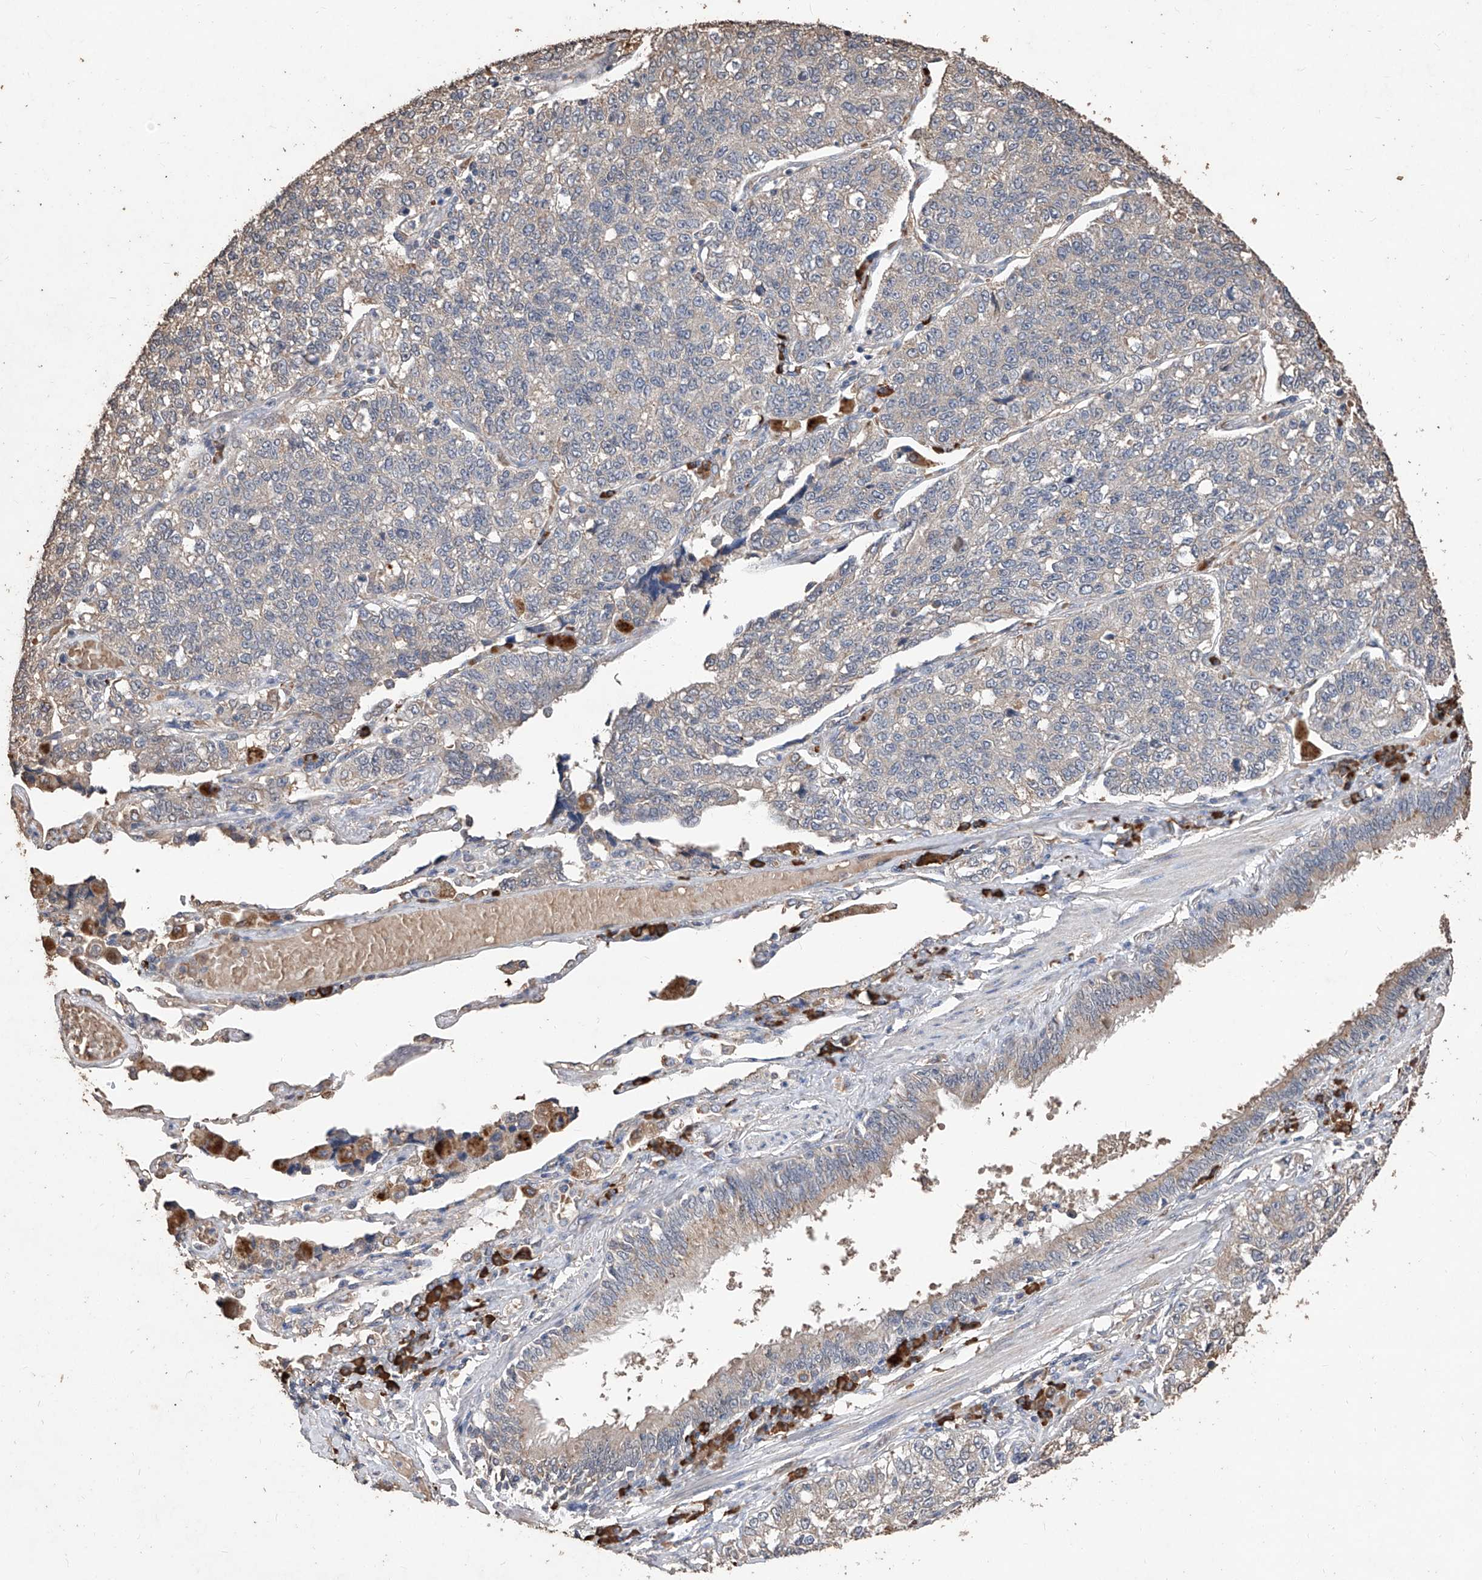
{"staining": {"intensity": "negative", "quantity": "none", "location": "none"}, "tissue": "lung cancer", "cell_type": "Tumor cells", "image_type": "cancer", "snomed": [{"axis": "morphology", "description": "Adenocarcinoma, NOS"}, {"axis": "topography", "description": "Lung"}], "caption": "IHC of human lung adenocarcinoma exhibits no staining in tumor cells. (DAB IHC visualized using brightfield microscopy, high magnification).", "gene": "EML1", "patient": {"sex": "male", "age": 49}}